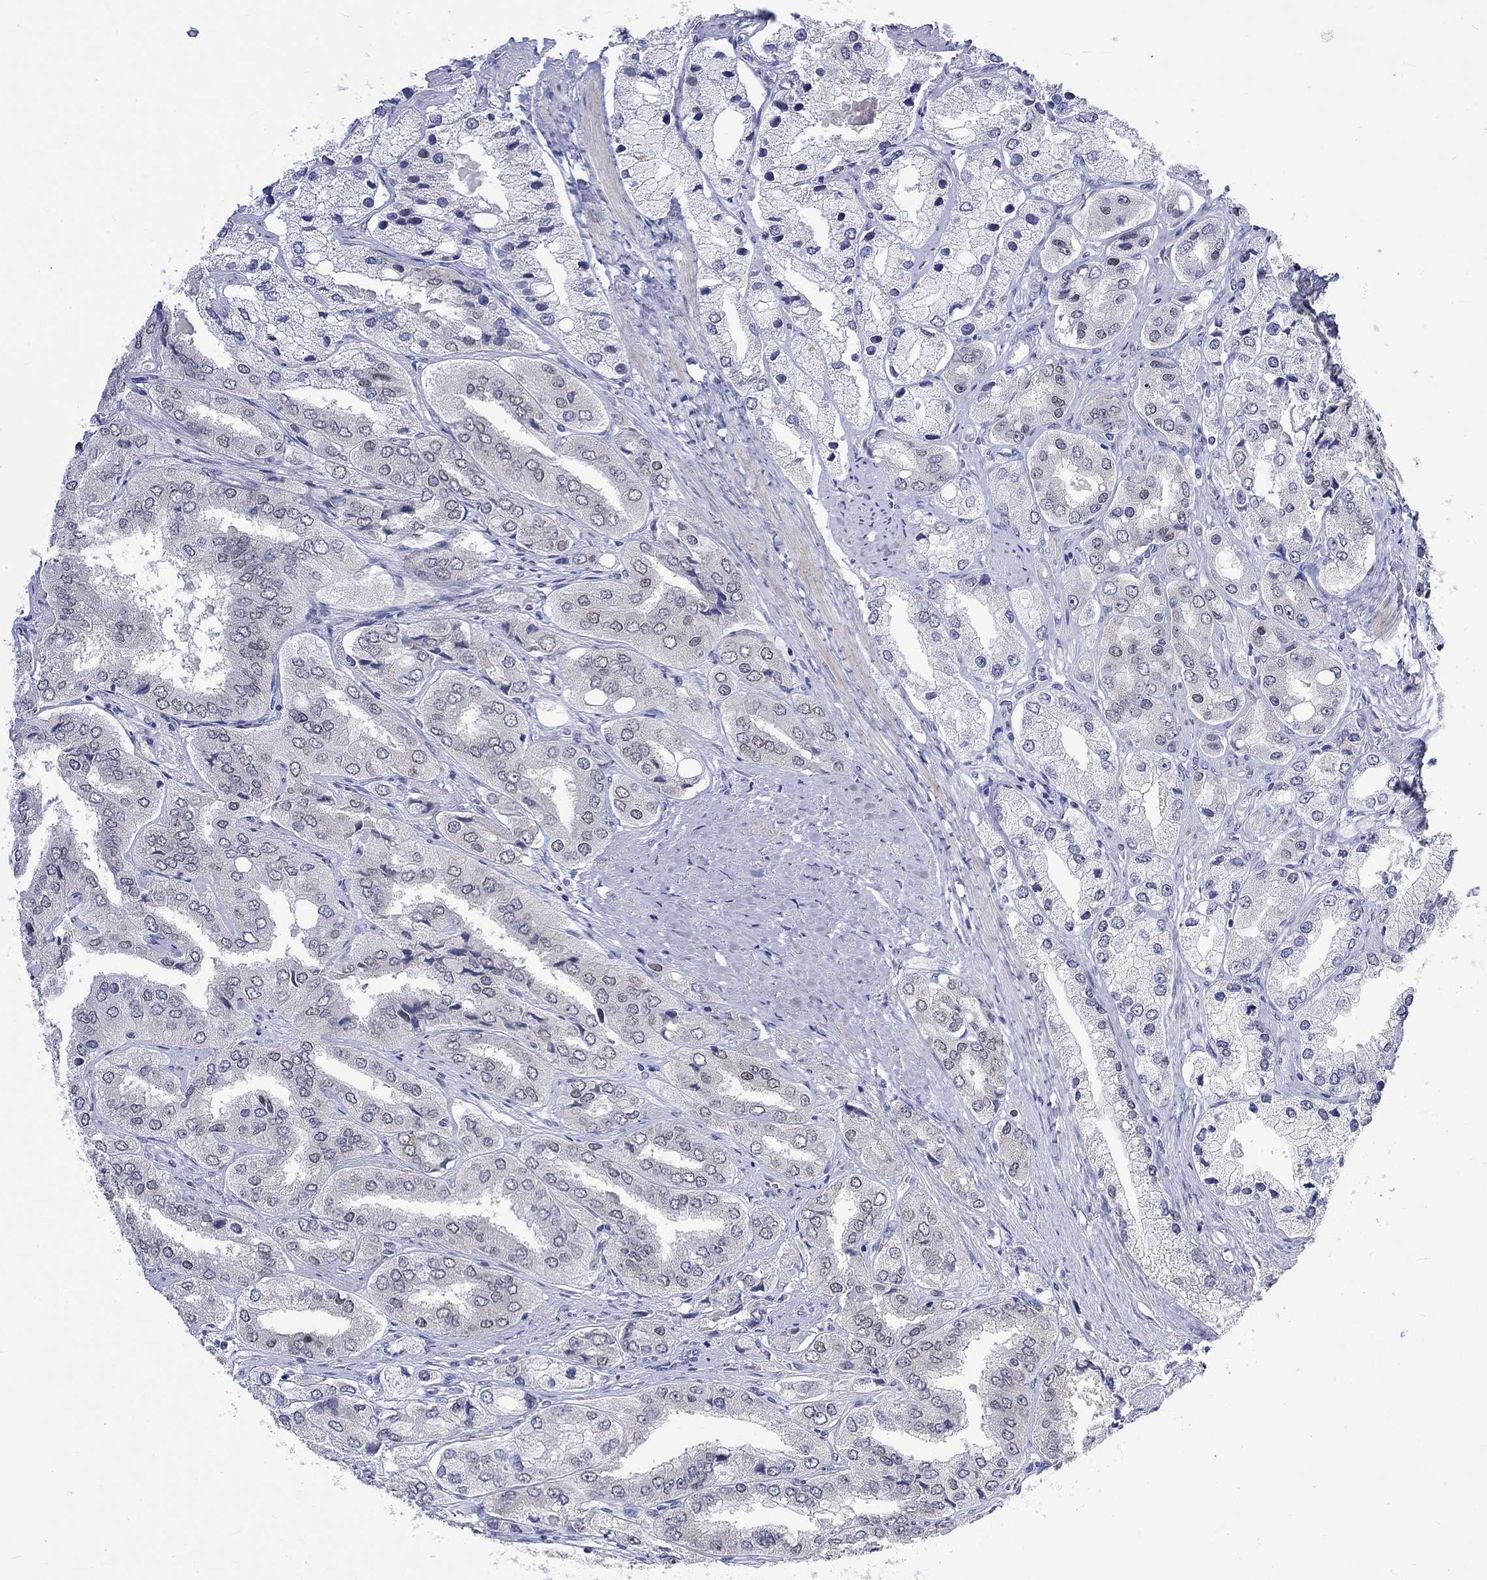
{"staining": {"intensity": "negative", "quantity": "none", "location": "none"}, "tissue": "prostate cancer", "cell_type": "Tumor cells", "image_type": "cancer", "snomed": [{"axis": "morphology", "description": "Adenocarcinoma, Low grade"}, {"axis": "topography", "description": "Prostate"}], "caption": "Immunohistochemistry (IHC) image of neoplastic tissue: prostate cancer stained with DAB (3,3'-diaminobenzidine) shows no significant protein staining in tumor cells. (Immunohistochemistry, brightfield microscopy, high magnification).", "gene": "MSI1", "patient": {"sex": "male", "age": 69}}